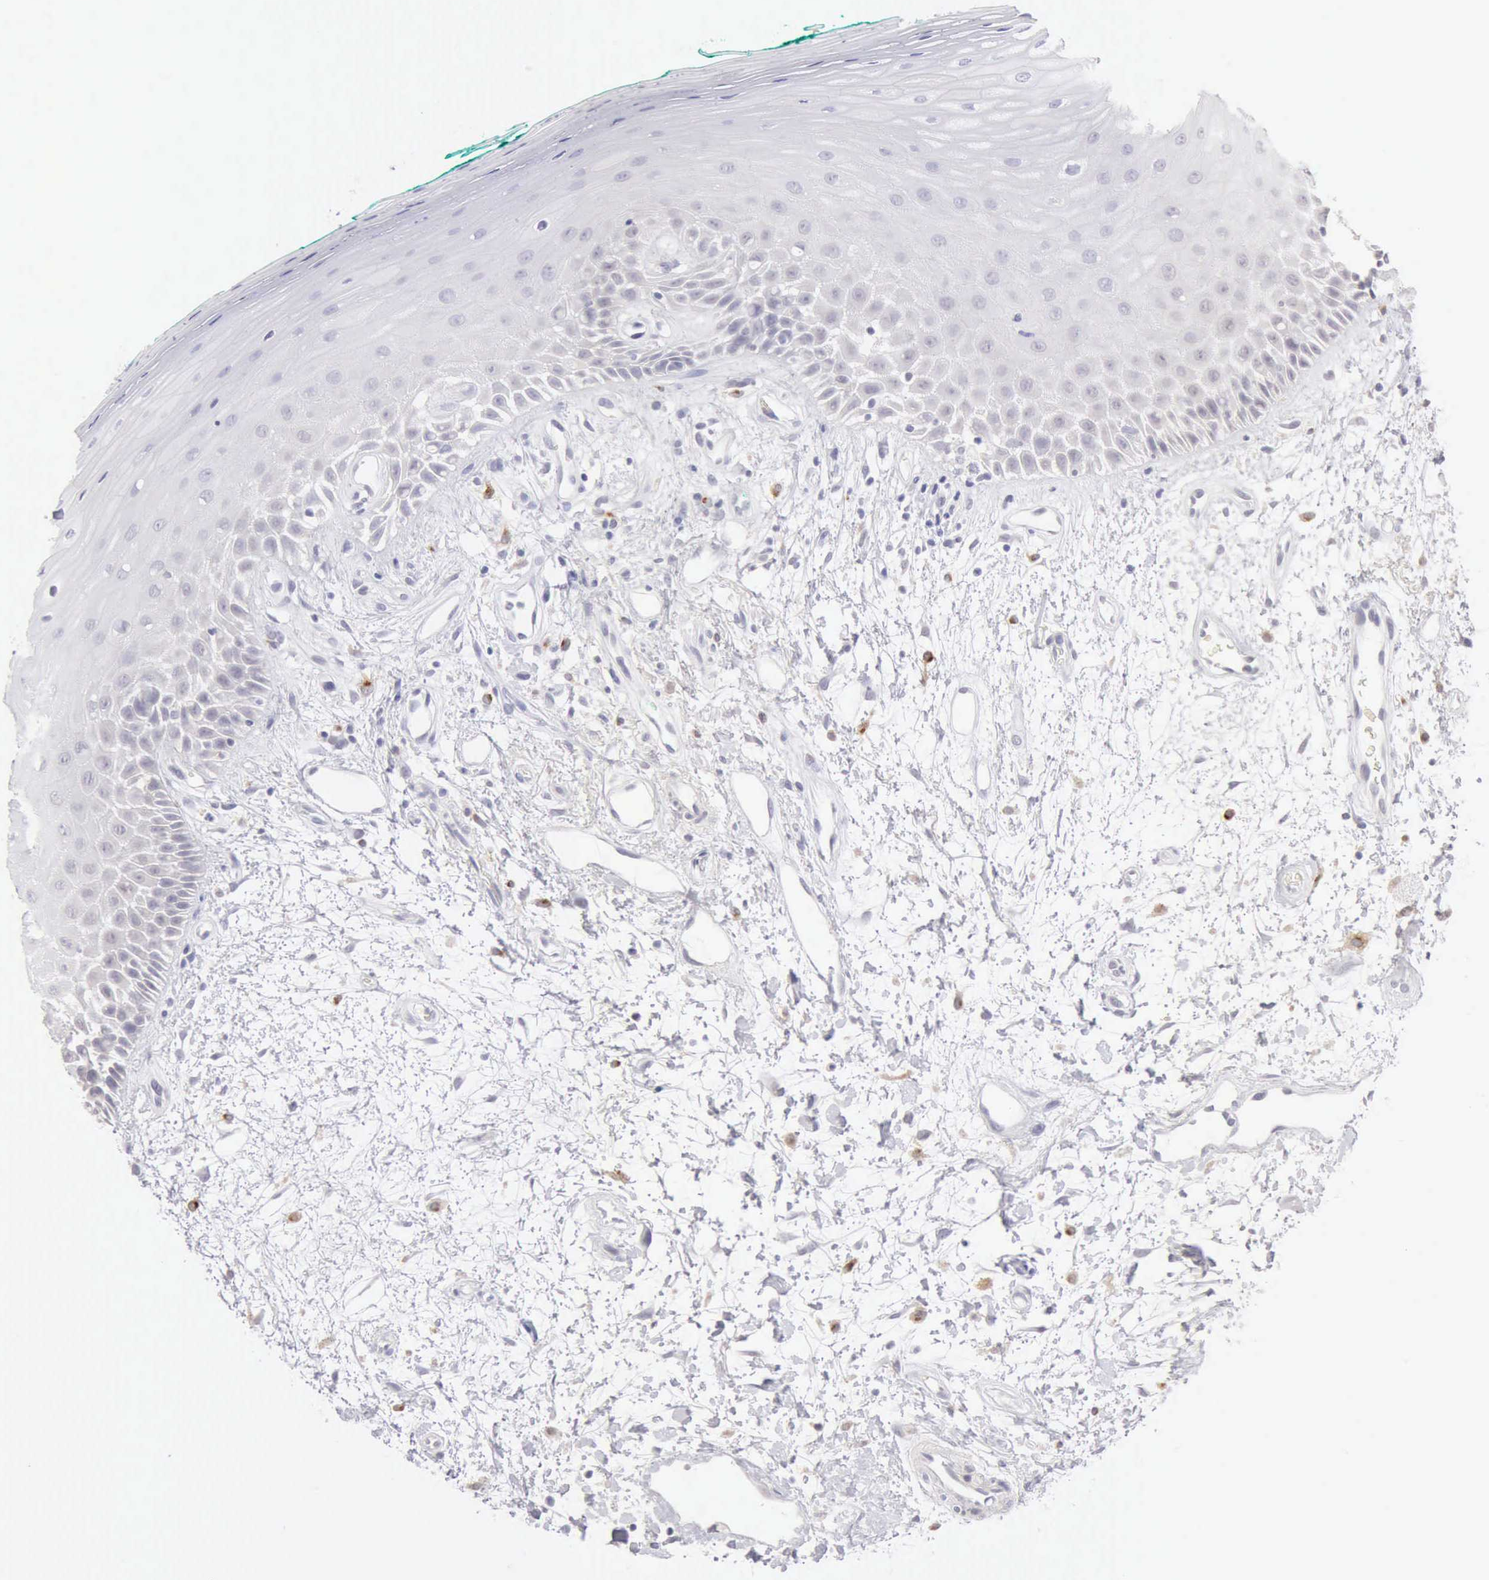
{"staining": {"intensity": "negative", "quantity": "none", "location": "none"}, "tissue": "oral mucosa", "cell_type": "Squamous epithelial cells", "image_type": "normal", "snomed": [{"axis": "morphology", "description": "Normal tissue, NOS"}, {"axis": "morphology", "description": "Squamous cell carcinoma, NOS"}, {"axis": "topography", "description": "Skeletal muscle"}, {"axis": "topography", "description": "Oral tissue"}, {"axis": "topography", "description": "Head-Neck"}], "caption": "The photomicrograph exhibits no significant positivity in squamous epithelial cells of oral mucosa. Nuclei are stained in blue.", "gene": "RNASE1", "patient": {"sex": "female", "age": 84}}